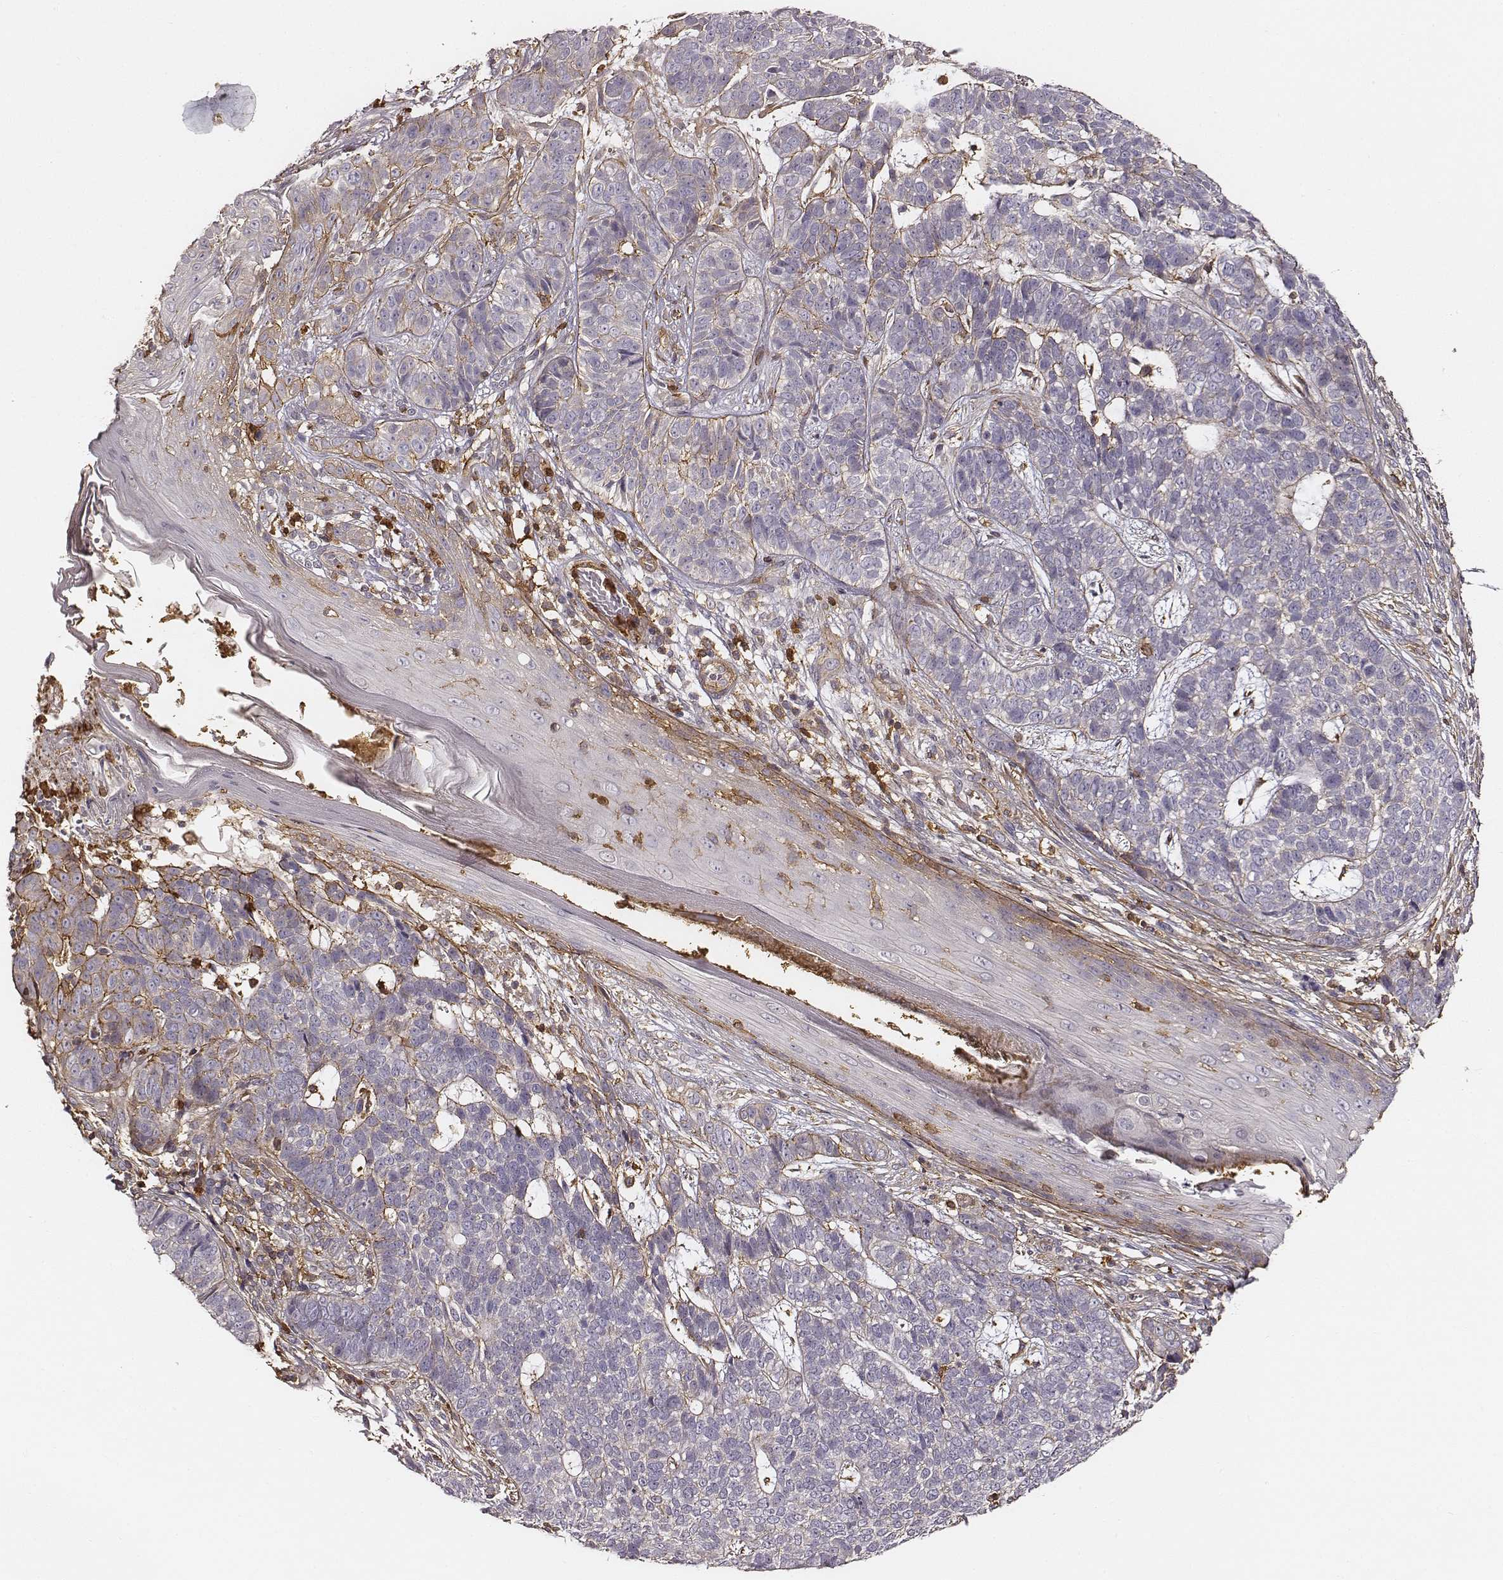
{"staining": {"intensity": "negative", "quantity": "none", "location": "none"}, "tissue": "skin cancer", "cell_type": "Tumor cells", "image_type": "cancer", "snomed": [{"axis": "morphology", "description": "Basal cell carcinoma"}, {"axis": "topography", "description": "Skin"}], "caption": "DAB immunohistochemical staining of human skin cancer shows no significant expression in tumor cells.", "gene": "ZYX", "patient": {"sex": "female", "age": 69}}